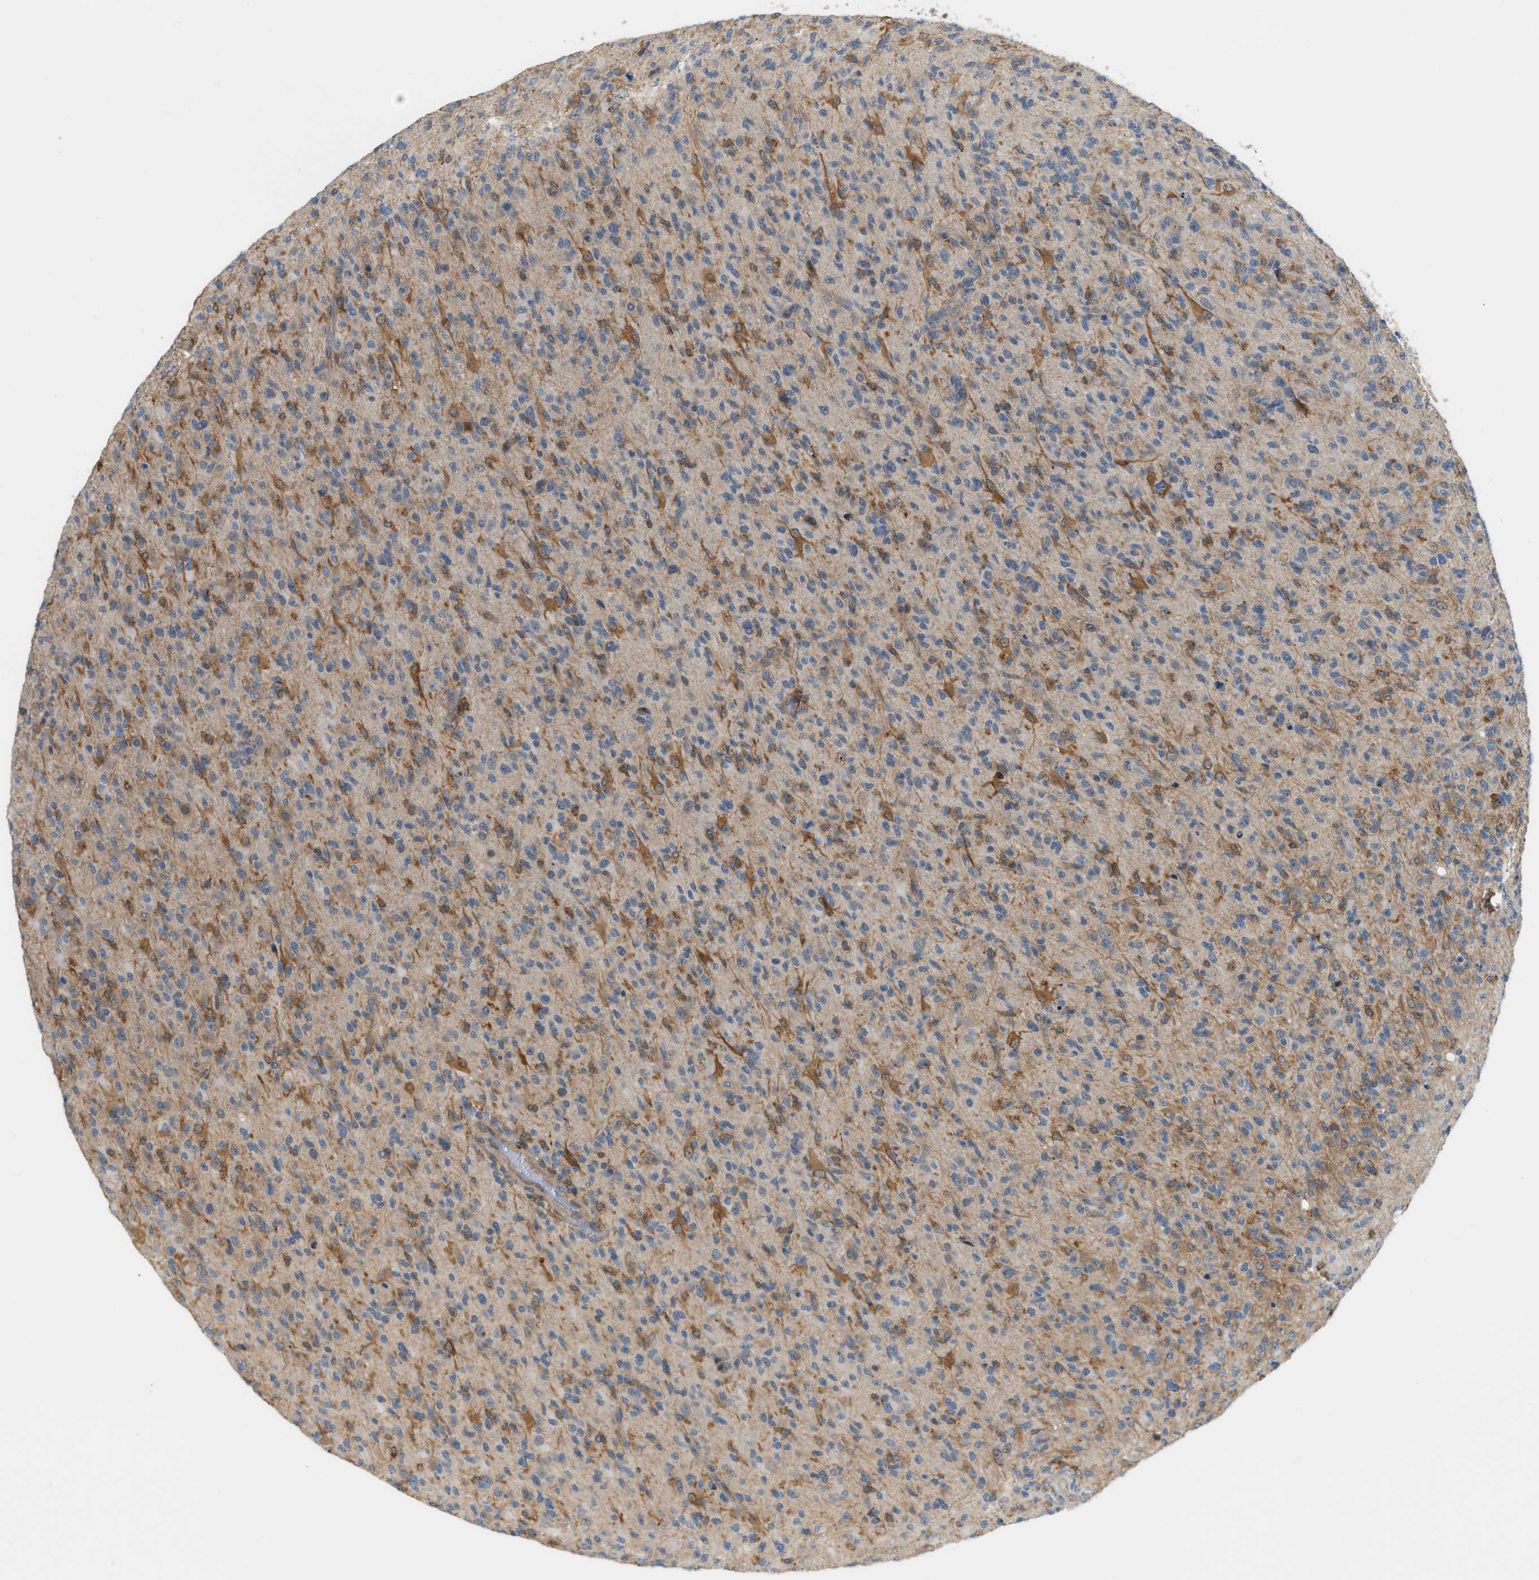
{"staining": {"intensity": "moderate", "quantity": "25%-75%", "location": "cytoplasmic/membranous"}, "tissue": "glioma", "cell_type": "Tumor cells", "image_type": "cancer", "snomed": [{"axis": "morphology", "description": "Glioma, malignant, High grade"}, {"axis": "topography", "description": "Brain"}], "caption": "Brown immunohistochemical staining in glioma exhibits moderate cytoplasmic/membranous expression in about 25%-75% of tumor cells.", "gene": "PDCL3", "patient": {"sex": "male", "age": 71}}